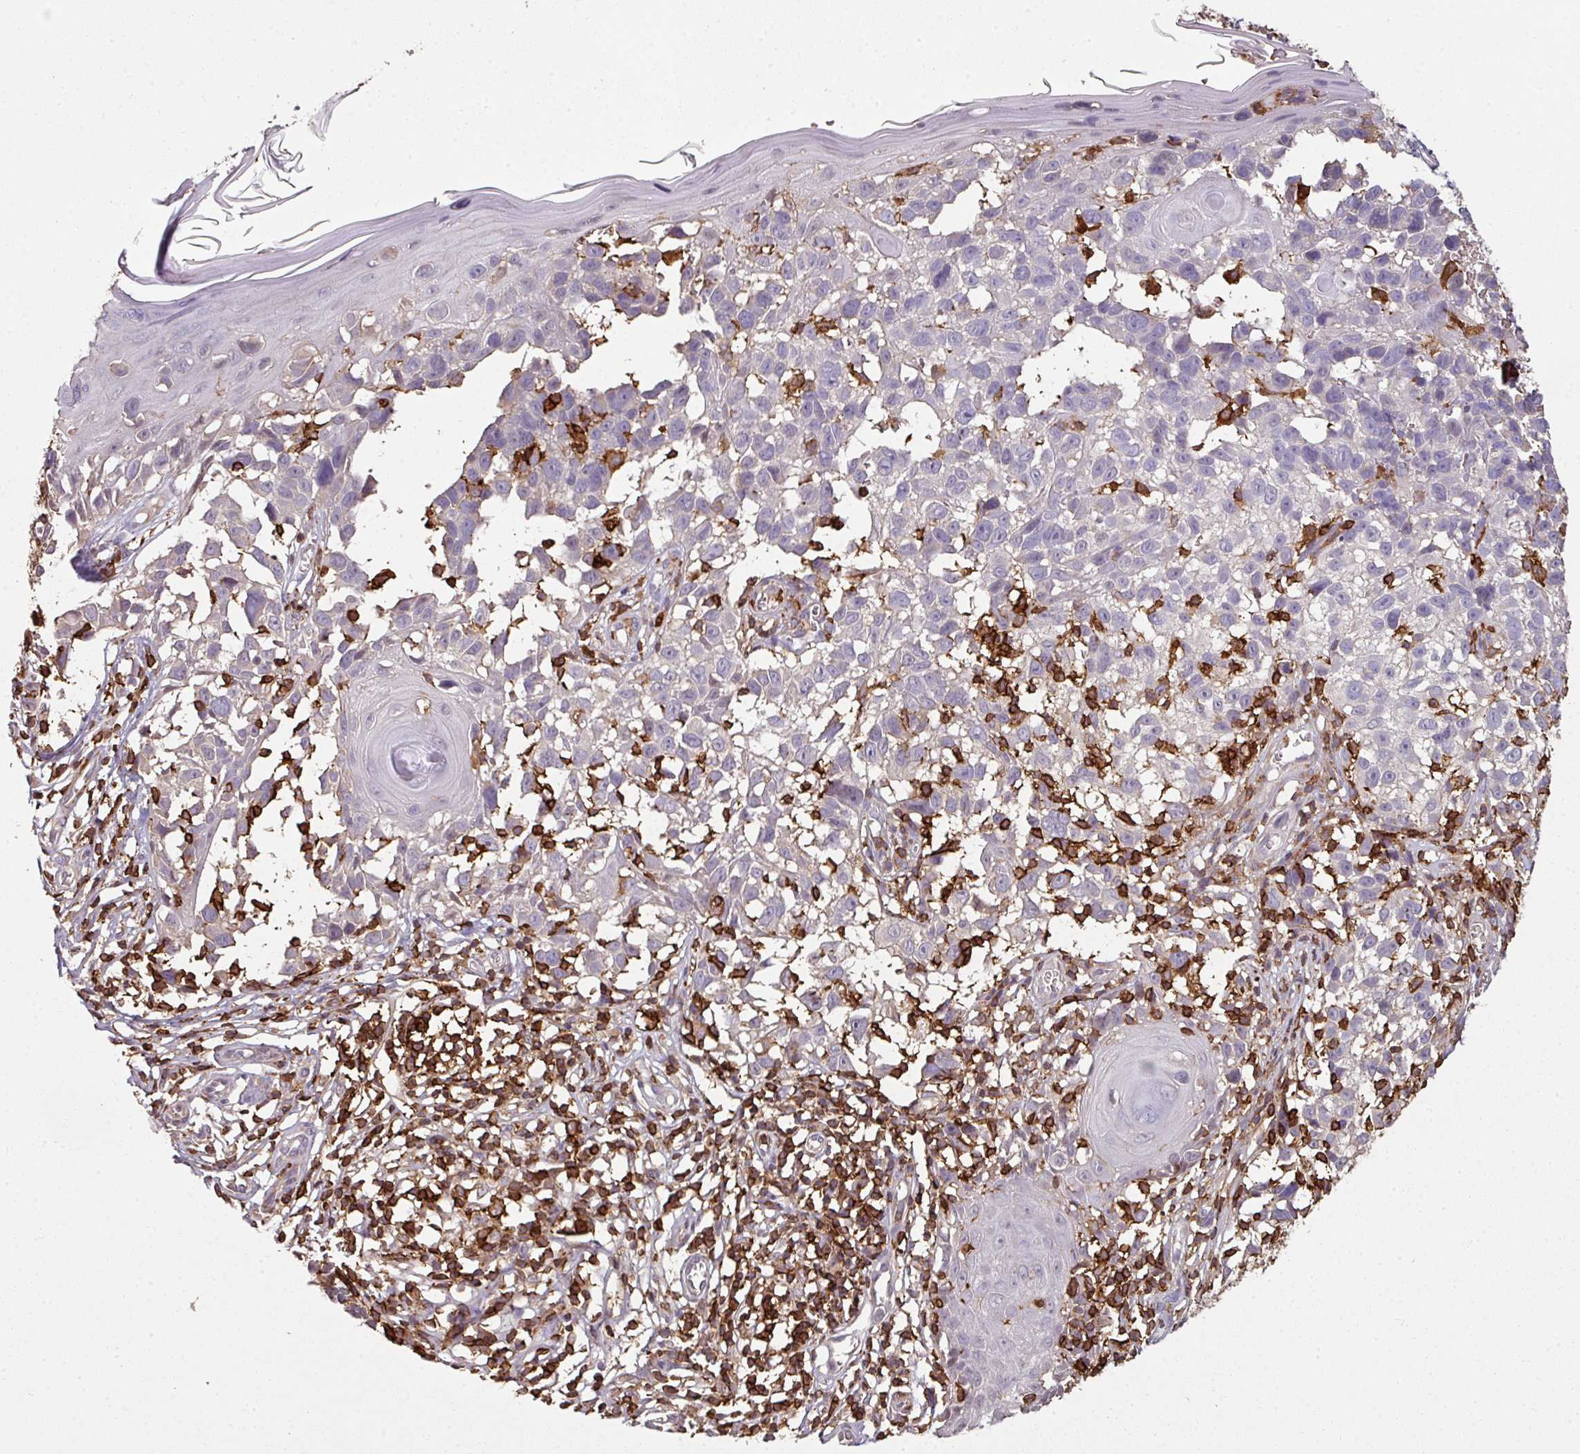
{"staining": {"intensity": "negative", "quantity": "none", "location": "none"}, "tissue": "melanoma", "cell_type": "Tumor cells", "image_type": "cancer", "snomed": [{"axis": "morphology", "description": "Malignant melanoma, NOS"}, {"axis": "topography", "description": "Skin"}], "caption": "There is no significant staining in tumor cells of malignant melanoma.", "gene": "OLFML2B", "patient": {"sex": "male", "age": 73}}